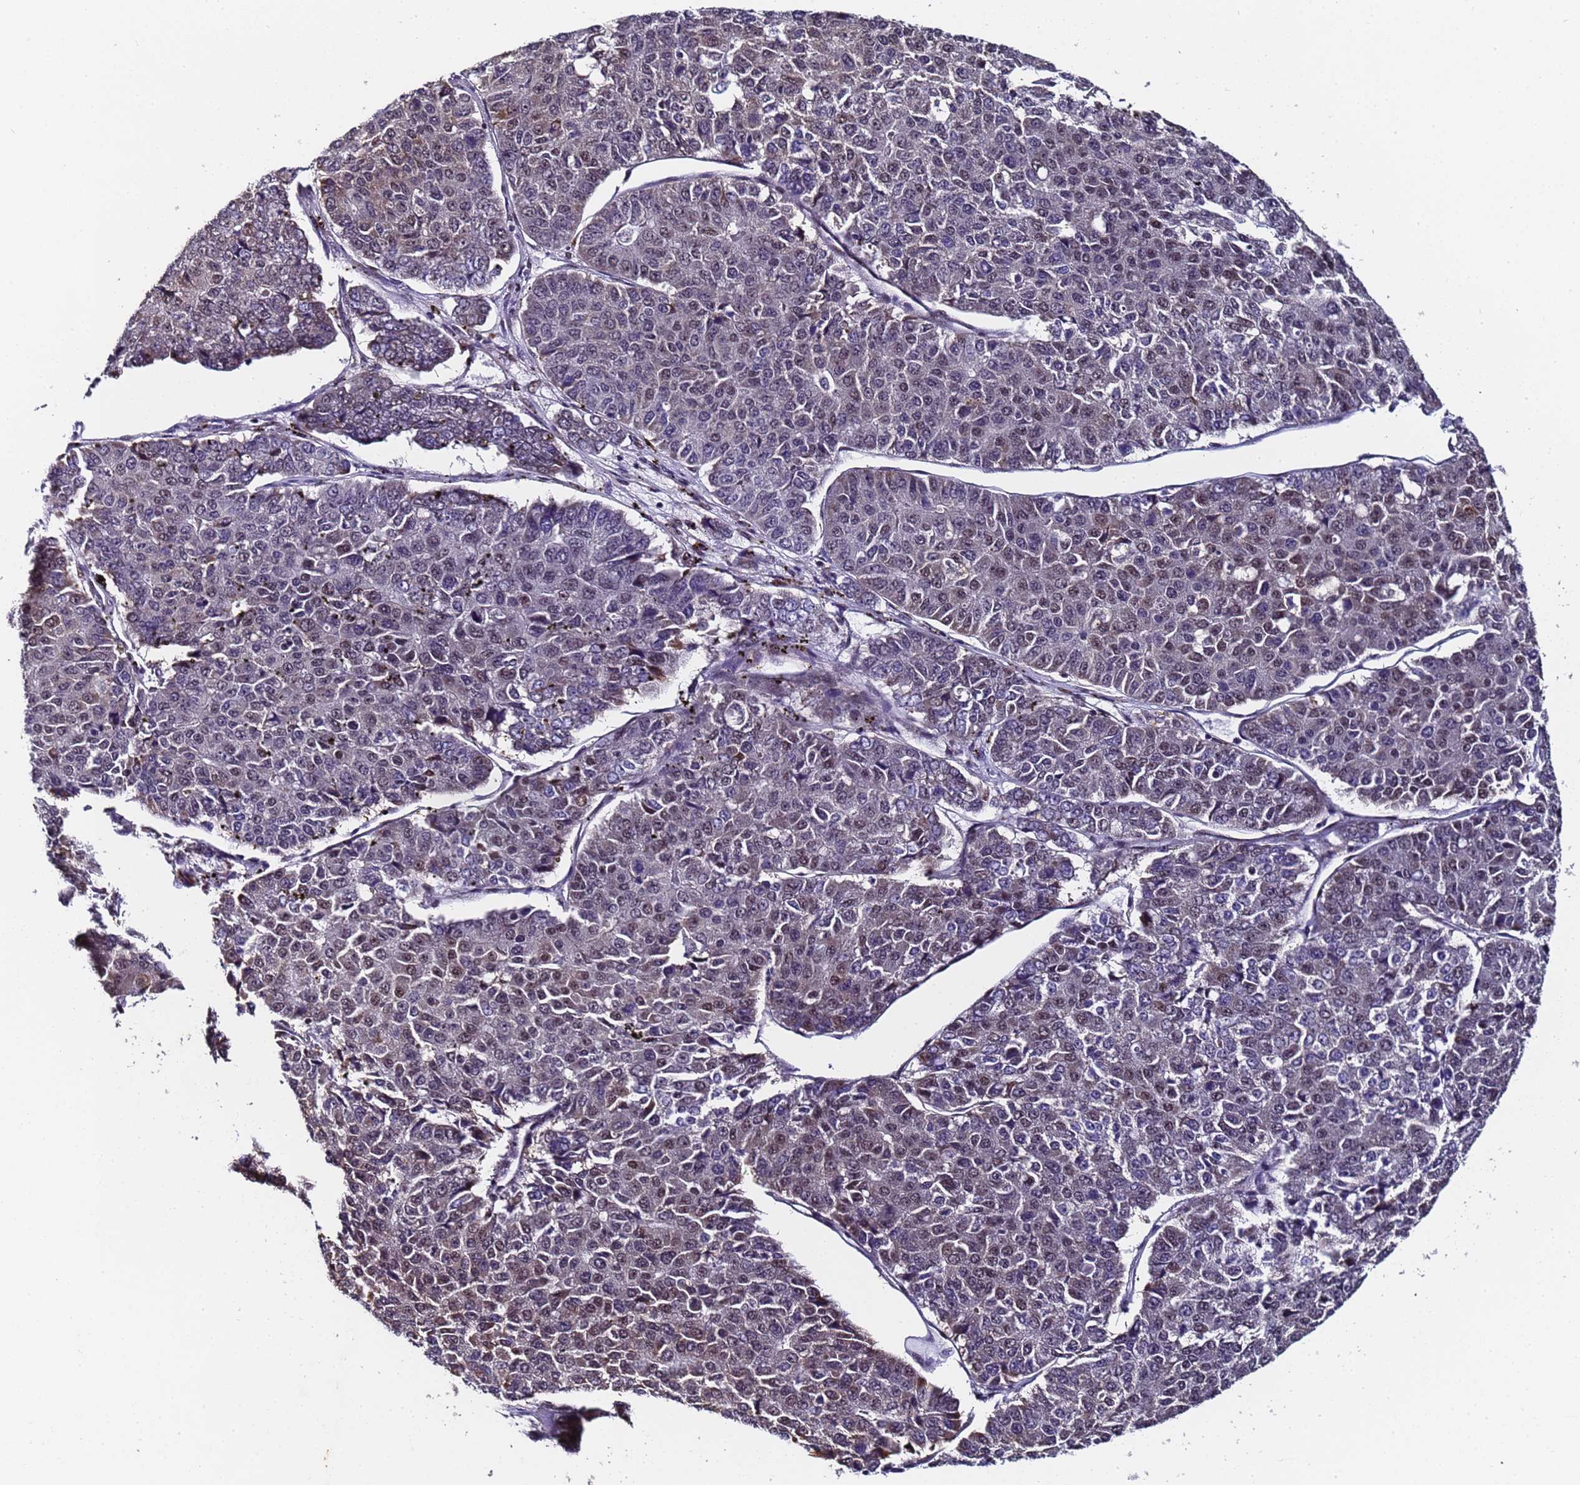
{"staining": {"intensity": "moderate", "quantity": "<25%", "location": "nuclear"}, "tissue": "pancreatic cancer", "cell_type": "Tumor cells", "image_type": "cancer", "snomed": [{"axis": "morphology", "description": "Adenocarcinoma, NOS"}, {"axis": "topography", "description": "Pancreas"}], "caption": "High-magnification brightfield microscopy of pancreatic cancer (adenocarcinoma) stained with DAB (3,3'-diaminobenzidine) (brown) and counterstained with hematoxylin (blue). tumor cells exhibit moderate nuclear expression is seen in approximately<25% of cells.", "gene": "FNBP4", "patient": {"sex": "male", "age": 50}}